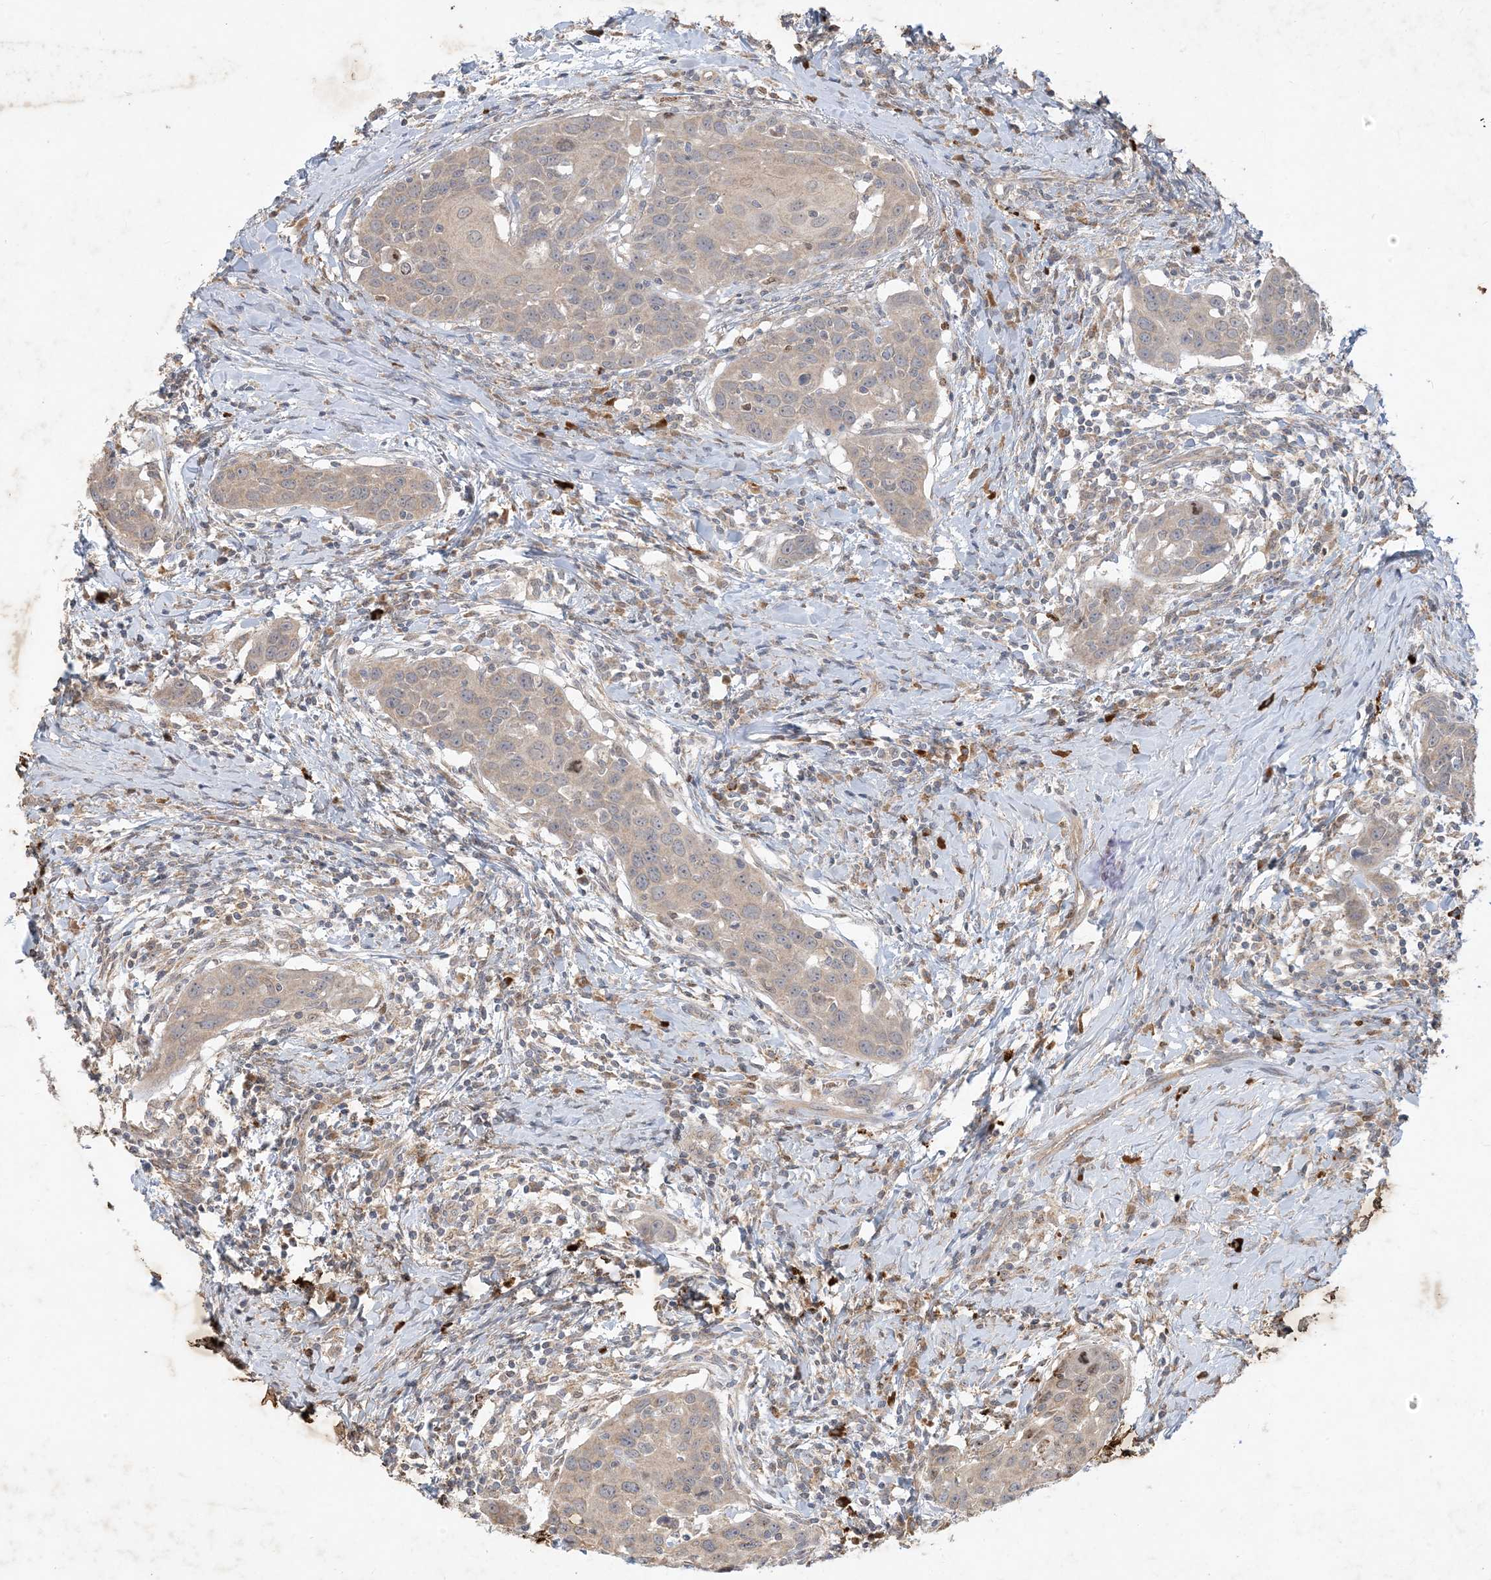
{"staining": {"intensity": "weak", "quantity": "<25%", "location": "cytoplasmic/membranous"}, "tissue": "head and neck cancer", "cell_type": "Tumor cells", "image_type": "cancer", "snomed": [{"axis": "morphology", "description": "Squamous cell carcinoma, NOS"}, {"axis": "topography", "description": "Oral tissue"}, {"axis": "topography", "description": "Head-Neck"}], "caption": "Squamous cell carcinoma (head and neck) was stained to show a protein in brown. There is no significant expression in tumor cells.", "gene": "MCOLN1", "patient": {"sex": "female", "age": 50}}